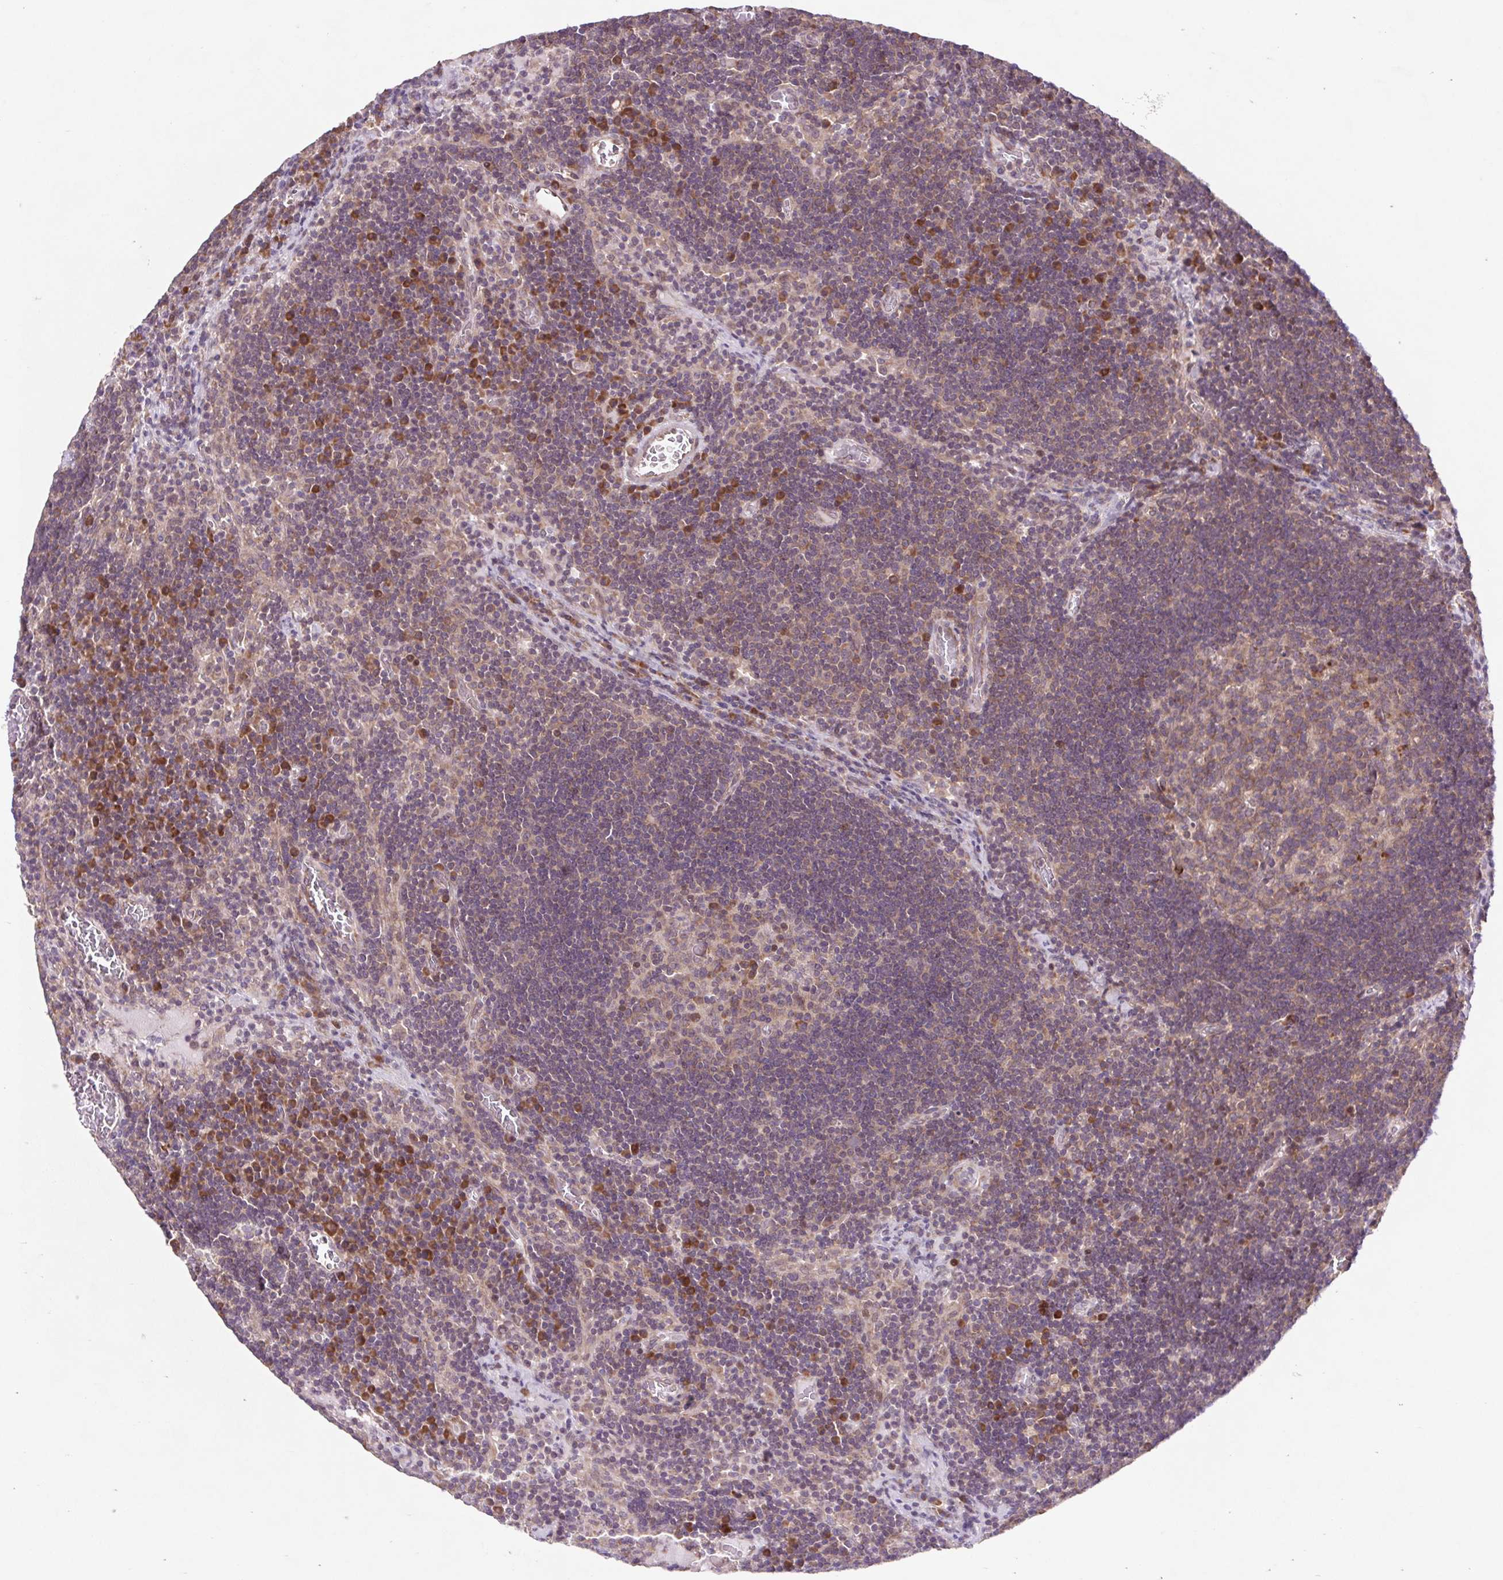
{"staining": {"intensity": "moderate", "quantity": "<25%", "location": "cytoplasmic/membranous"}, "tissue": "lymph node", "cell_type": "Germinal center cells", "image_type": "normal", "snomed": [{"axis": "morphology", "description": "Normal tissue, NOS"}, {"axis": "topography", "description": "Lymph node"}], "caption": "Protein expression analysis of normal lymph node demonstrates moderate cytoplasmic/membranous expression in approximately <25% of germinal center cells.", "gene": "HFE", "patient": {"sex": "male", "age": 67}}